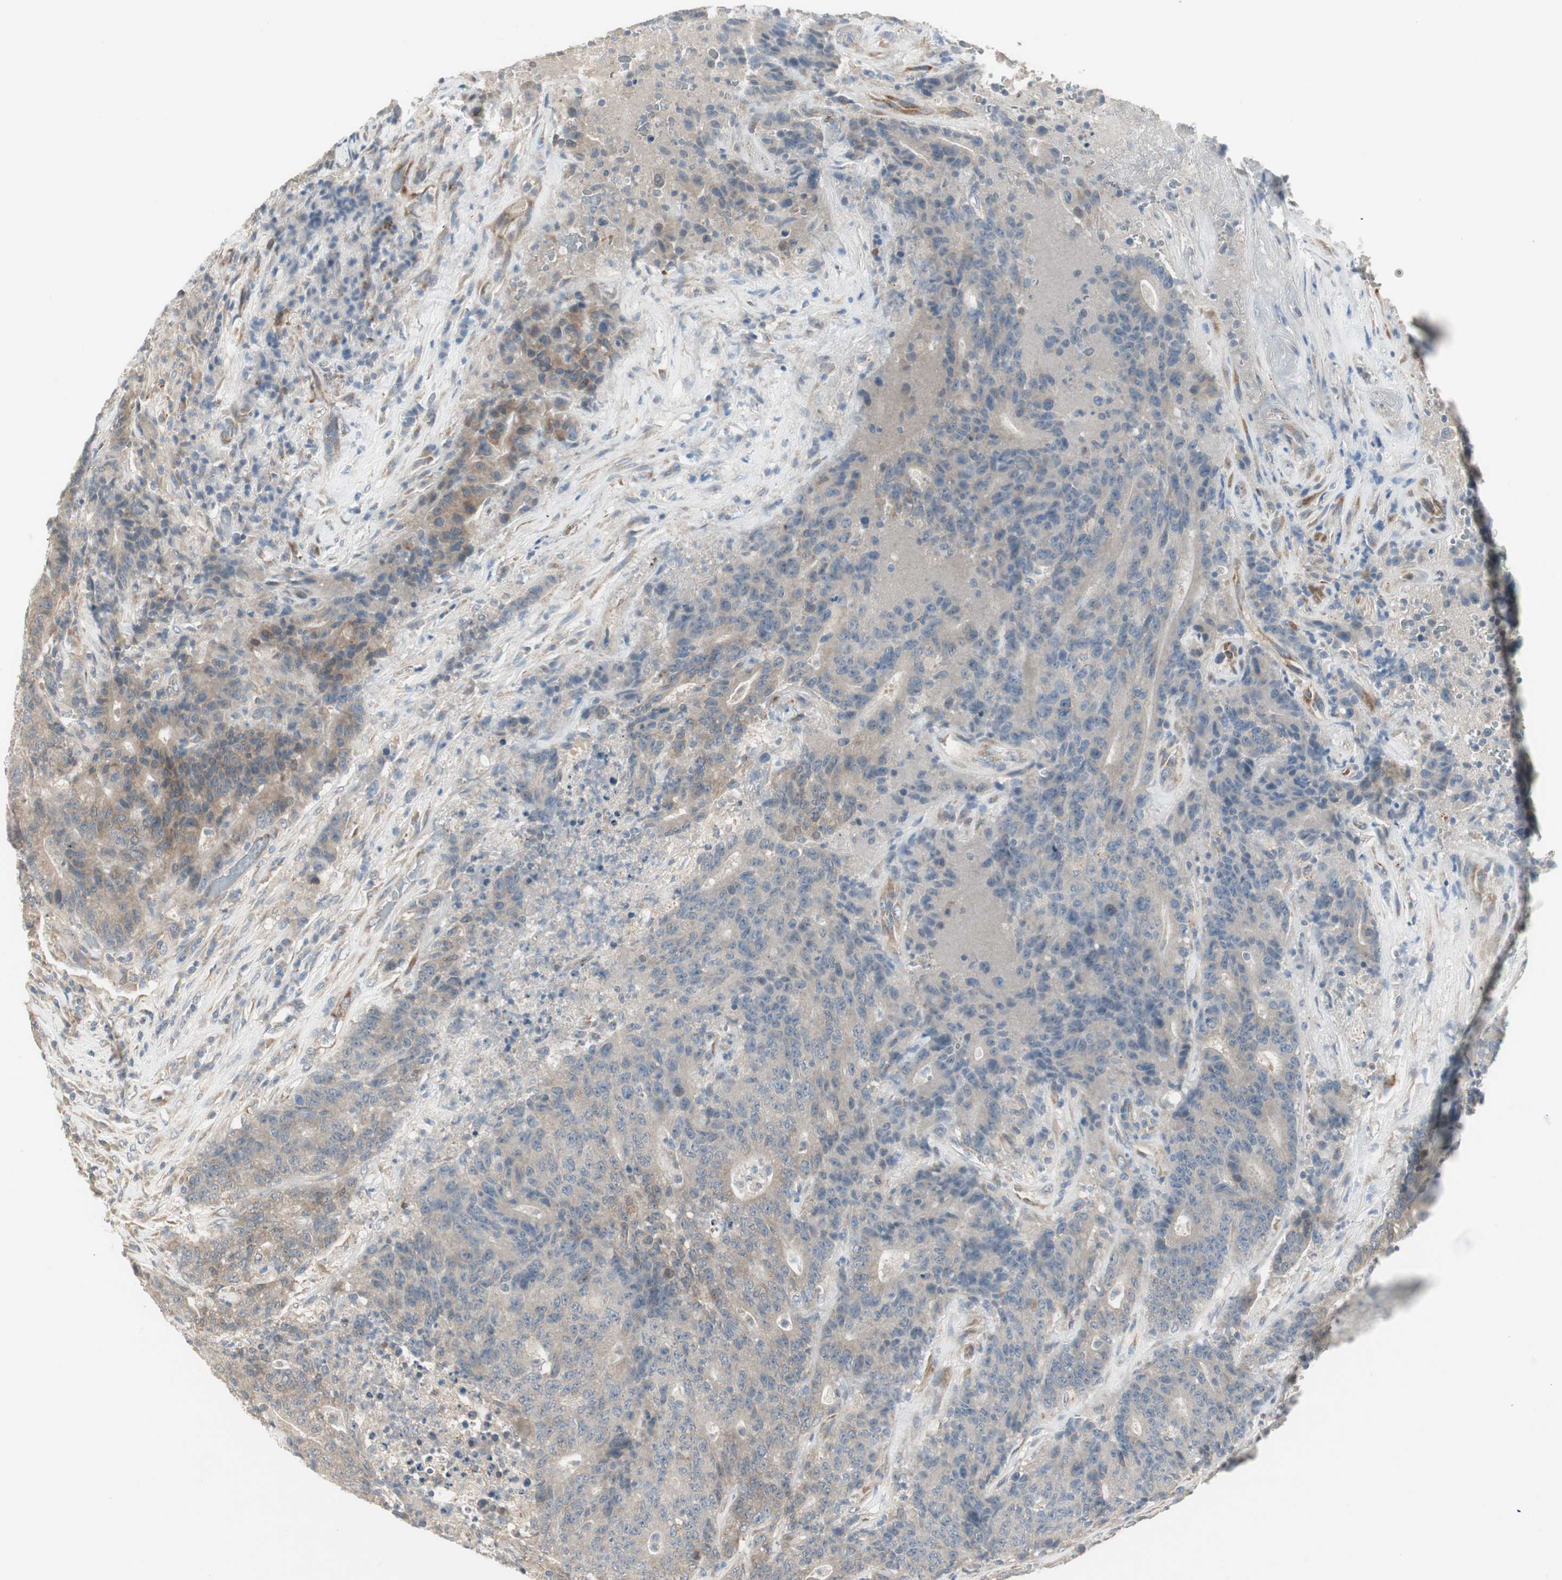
{"staining": {"intensity": "weak", "quantity": ">75%", "location": "cytoplasmic/membranous"}, "tissue": "colorectal cancer", "cell_type": "Tumor cells", "image_type": "cancer", "snomed": [{"axis": "morphology", "description": "Normal tissue, NOS"}, {"axis": "morphology", "description": "Adenocarcinoma, NOS"}, {"axis": "topography", "description": "Colon"}], "caption": "Immunohistochemistry (IHC) image of neoplastic tissue: colorectal cancer stained using immunohistochemistry (IHC) reveals low levels of weak protein expression localized specifically in the cytoplasmic/membranous of tumor cells, appearing as a cytoplasmic/membranous brown color.", "gene": "ZFP36", "patient": {"sex": "female", "age": 75}}